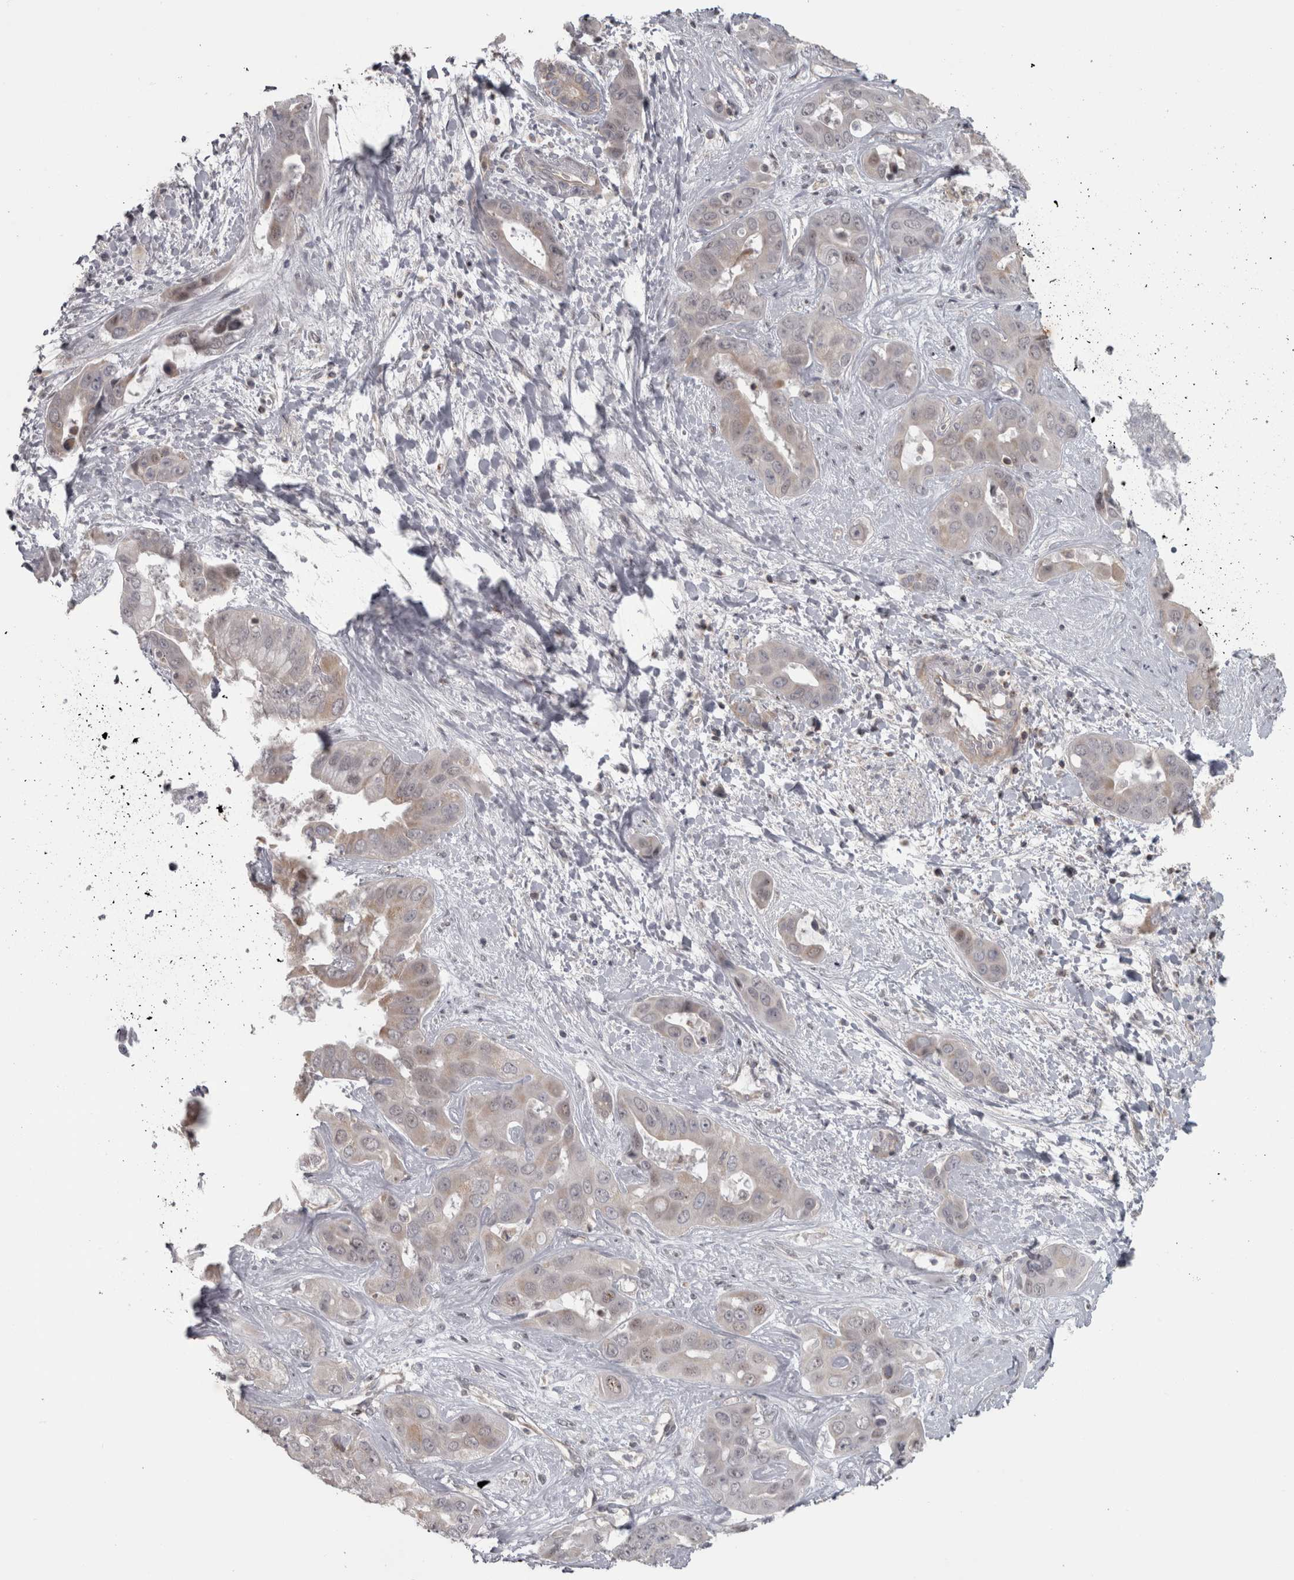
{"staining": {"intensity": "weak", "quantity": "<25%", "location": "cytoplasmic/membranous"}, "tissue": "liver cancer", "cell_type": "Tumor cells", "image_type": "cancer", "snomed": [{"axis": "morphology", "description": "Cholangiocarcinoma"}, {"axis": "topography", "description": "Liver"}], "caption": "High power microscopy histopathology image of an IHC image of liver cancer, revealing no significant expression in tumor cells.", "gene": "PPP1R12B", "patient": {"sex": "female", "age": 52}}